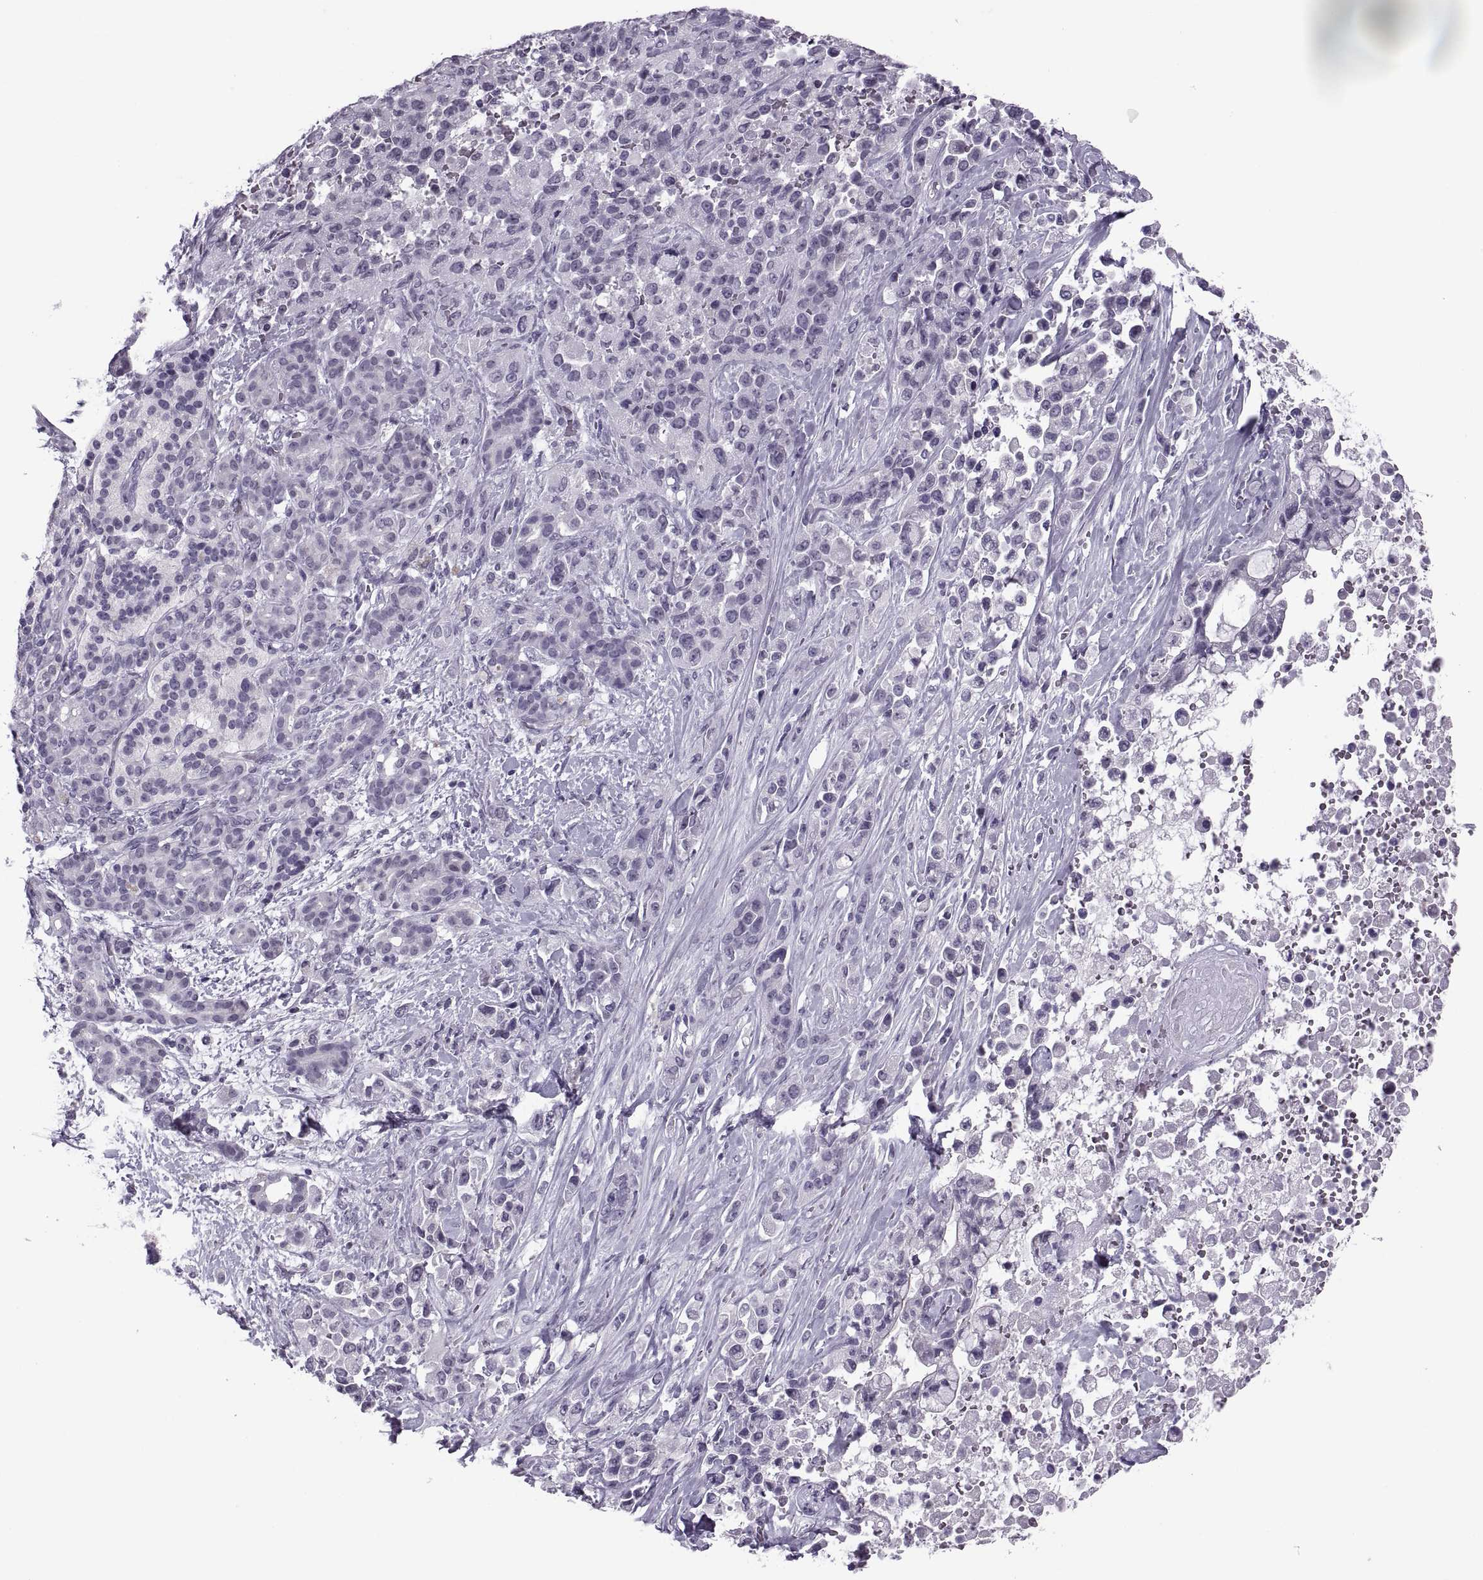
{"staining": {"intensity": "negative", "quantity": "none", "location": "none"}, "tissue": "pancreatic cancer", "cell_type": "Tumor cells", "image_type": "cancer", "snomed": [{"axis": "morphology", "description": "Adenocarcinoma, NOS"}, {"axis": "topography", "description": "Pancreas"}], "caption": "Immunohistochemistry (IHC) of human pancreatic adenocarcinoma reveals no positivity in tumor cells. (Stains: DAB (3,3'-diaminobenzidine) IHC with hematoxylin counter stain, Microscopy: brightfield microscopy at high magnification).", "gene": "SYNGR4", "patient": {"sex": "male", "age": 44}}